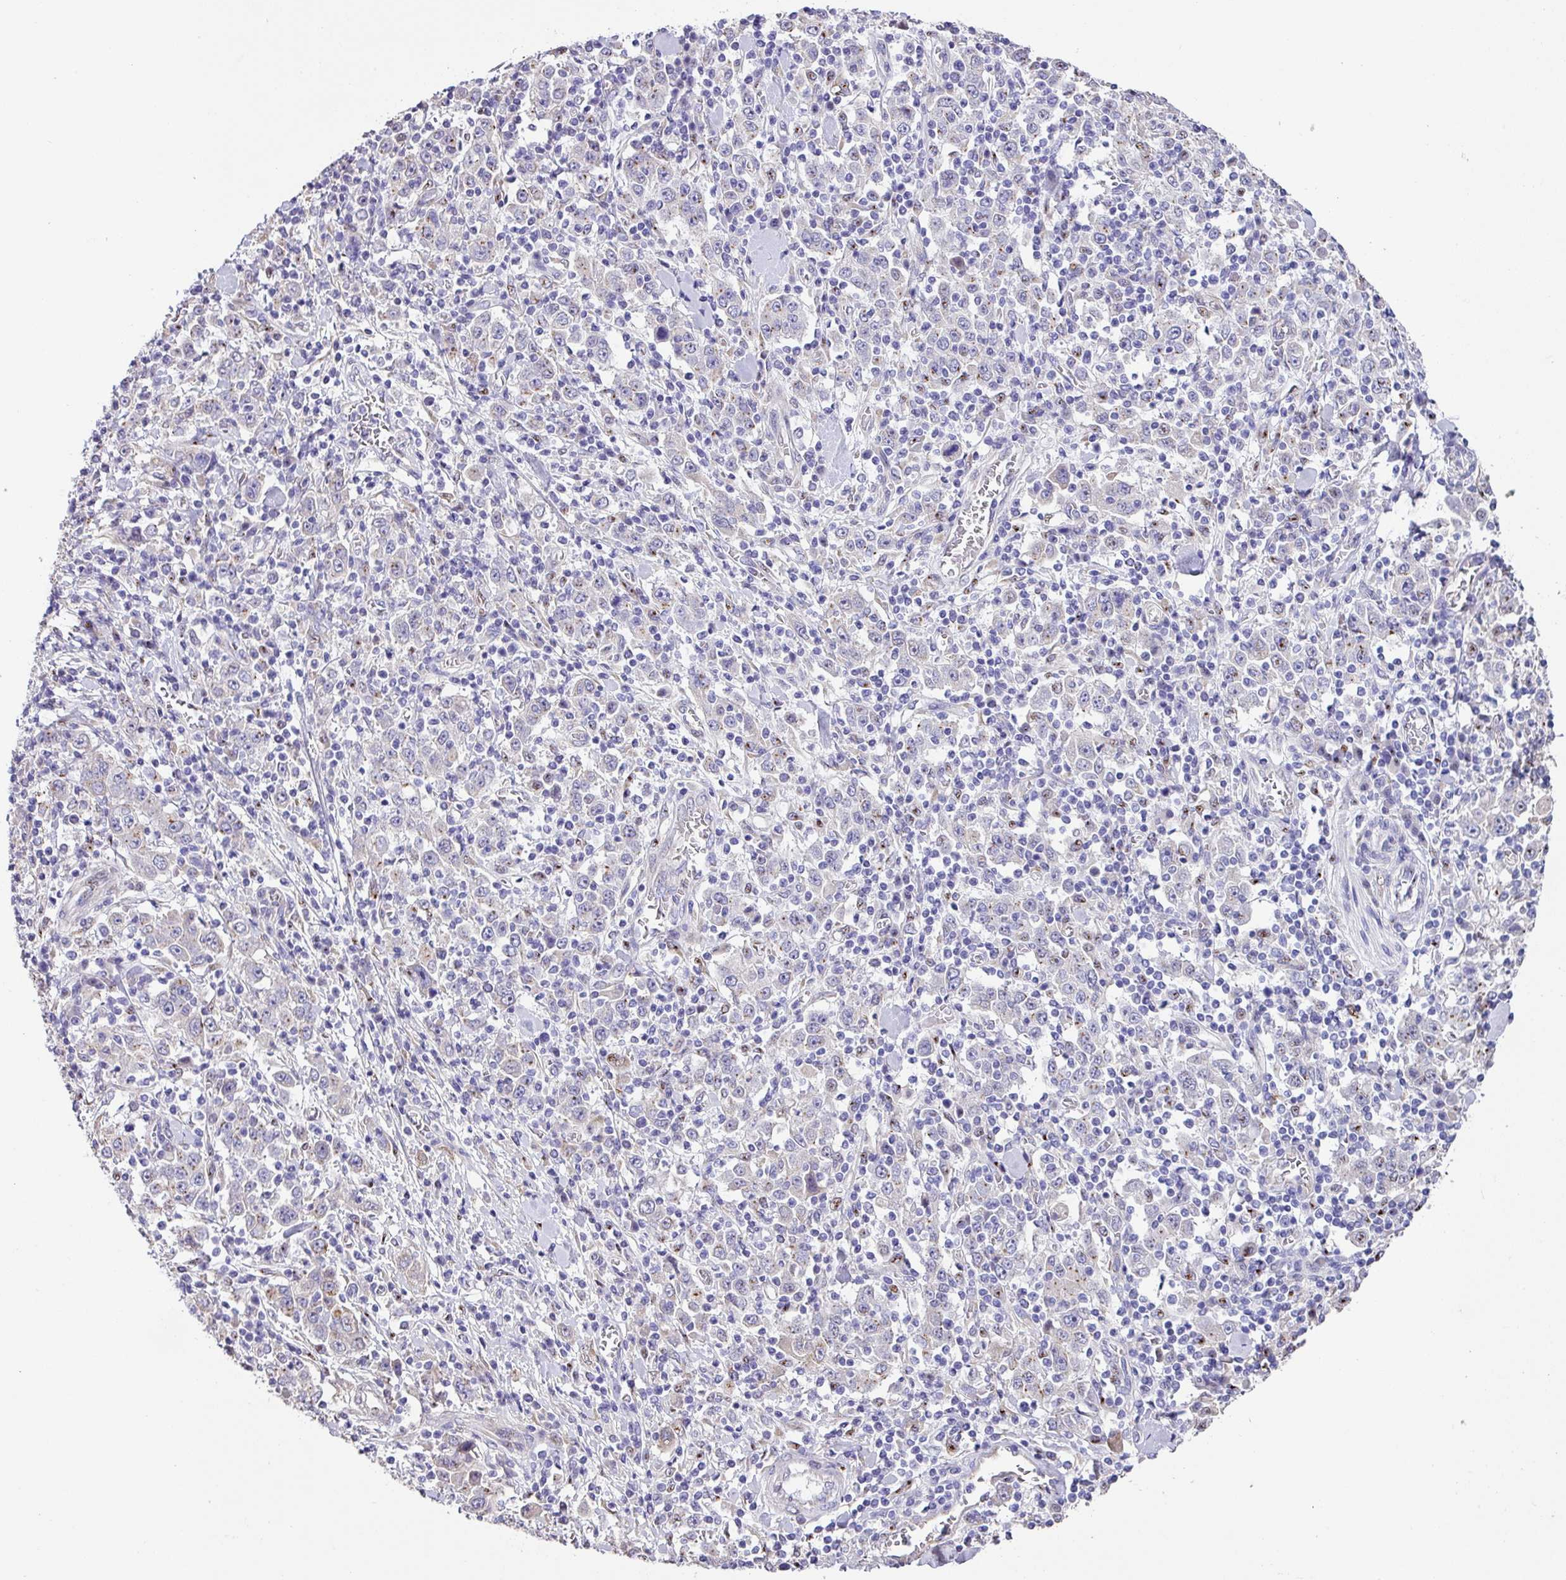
{"staining": {"intensity": "weak", "quantity": "<25%", "location": "nuclear"}, "tissue": "stomach cancer", "cell_type": "Tumor cells", "image_type": "cancer", "snomed": [{"axis": "morphology", "description": "Normal tissue, NOS"}, {"axis": "morphology", "description": "Adenocarcinoma, NOS"}, {"axis": "topography", "description": "Stomach, upper"}, {"axis": "topography", "description": "Stomach"}], "caption": "This is a photomicrograph of immunohistochemistry staining of stomach cancer, which shows no positivity in tumor cells.", "gene": "ZG16", "patient": {"sex": "male", "age": 59}}